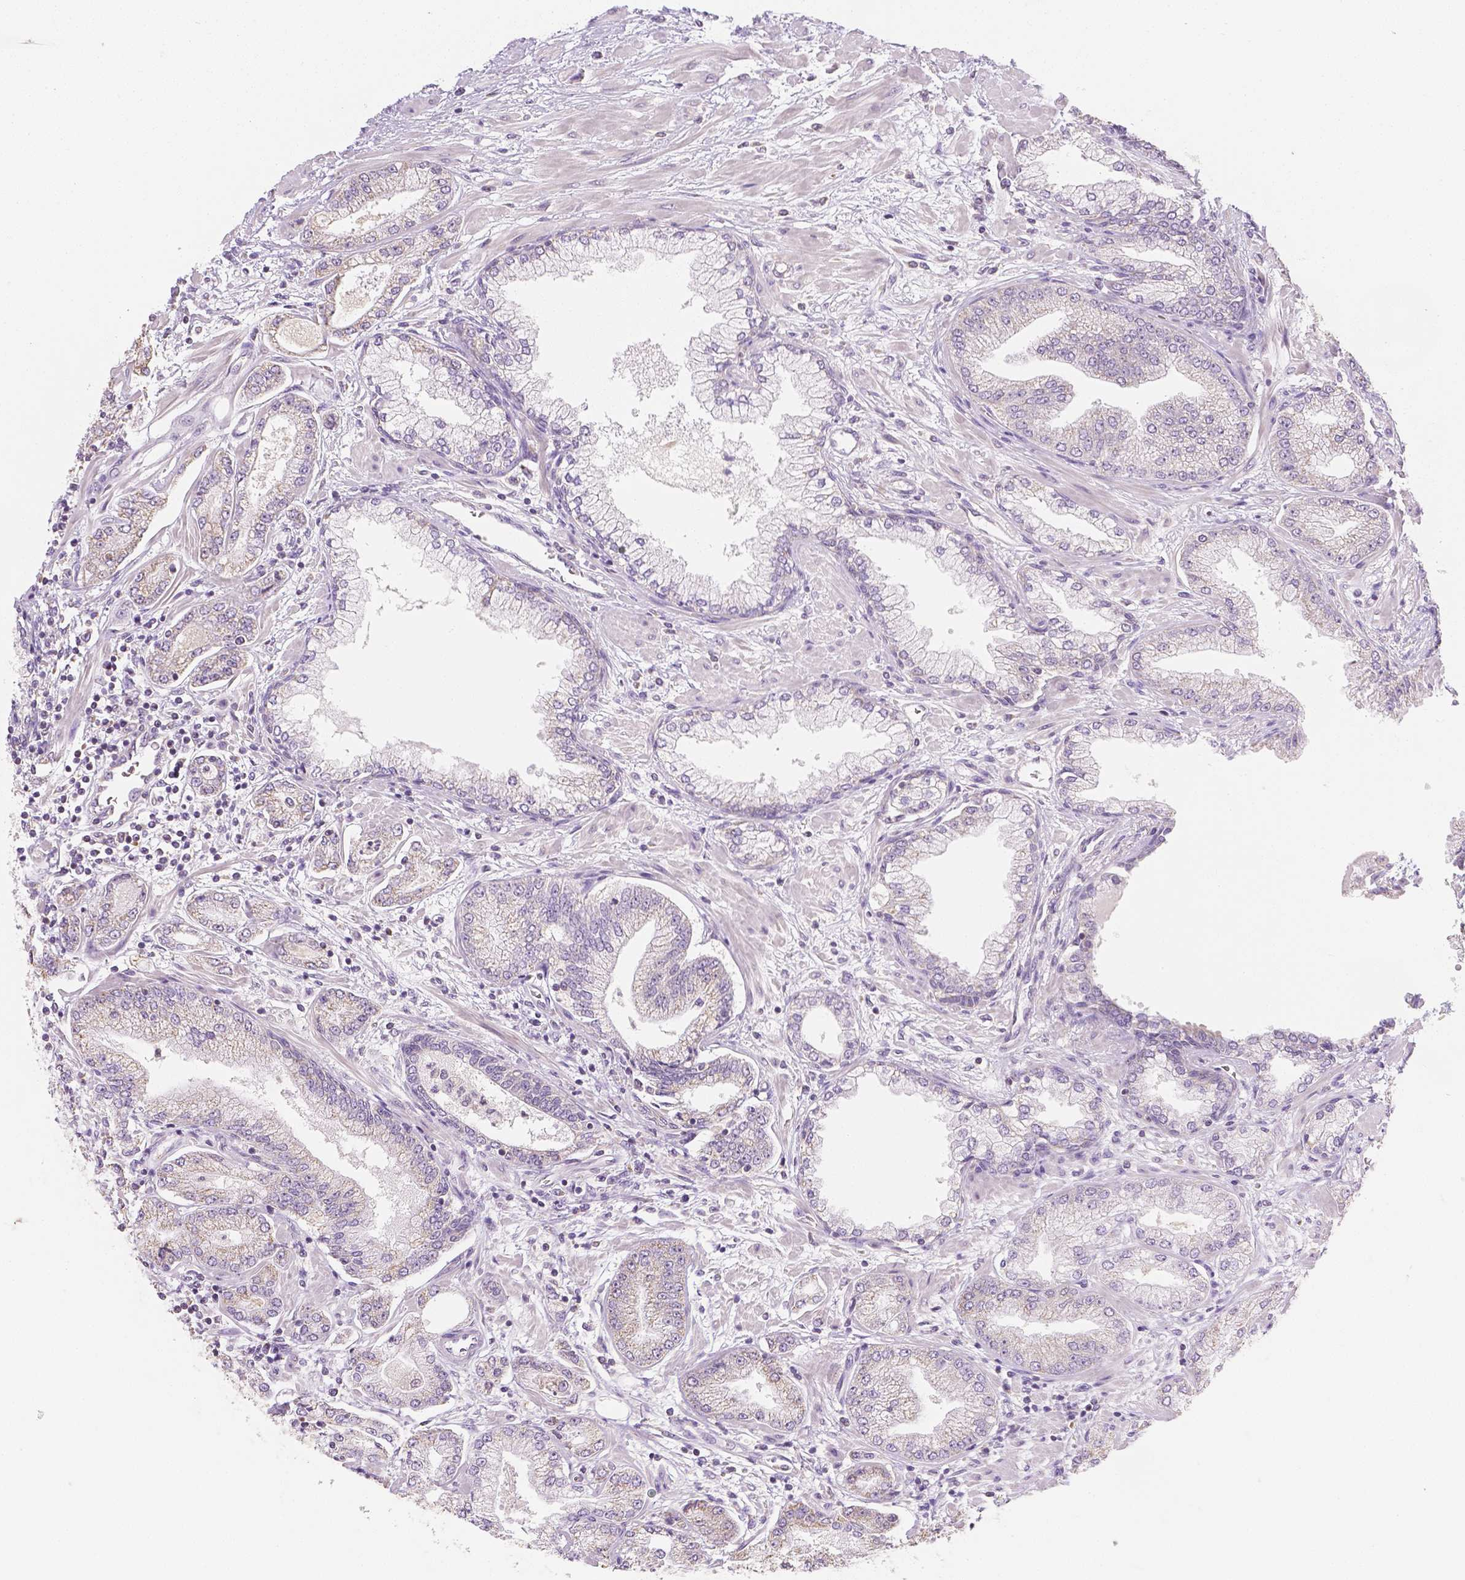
{"staining": {"intensity": "negative", "quantity": "none", "location": "none"}, "tissue": "prostate cancer", "cell_type": "Tumor cells", "image_type": "cancer", "snomed": [{"axis": "morphology", "description": "Adenocarcinoma, Low grade"}, {"axis": "topography", "description": "Prostate"}], "caption": "DAB (3,3'-diaminobenzidine) immunohistochemical staining of prostate cancer displays no significant expression in tumor cells.", "gene": "NVL", "patient": {"sex": "male", "age": 55}}